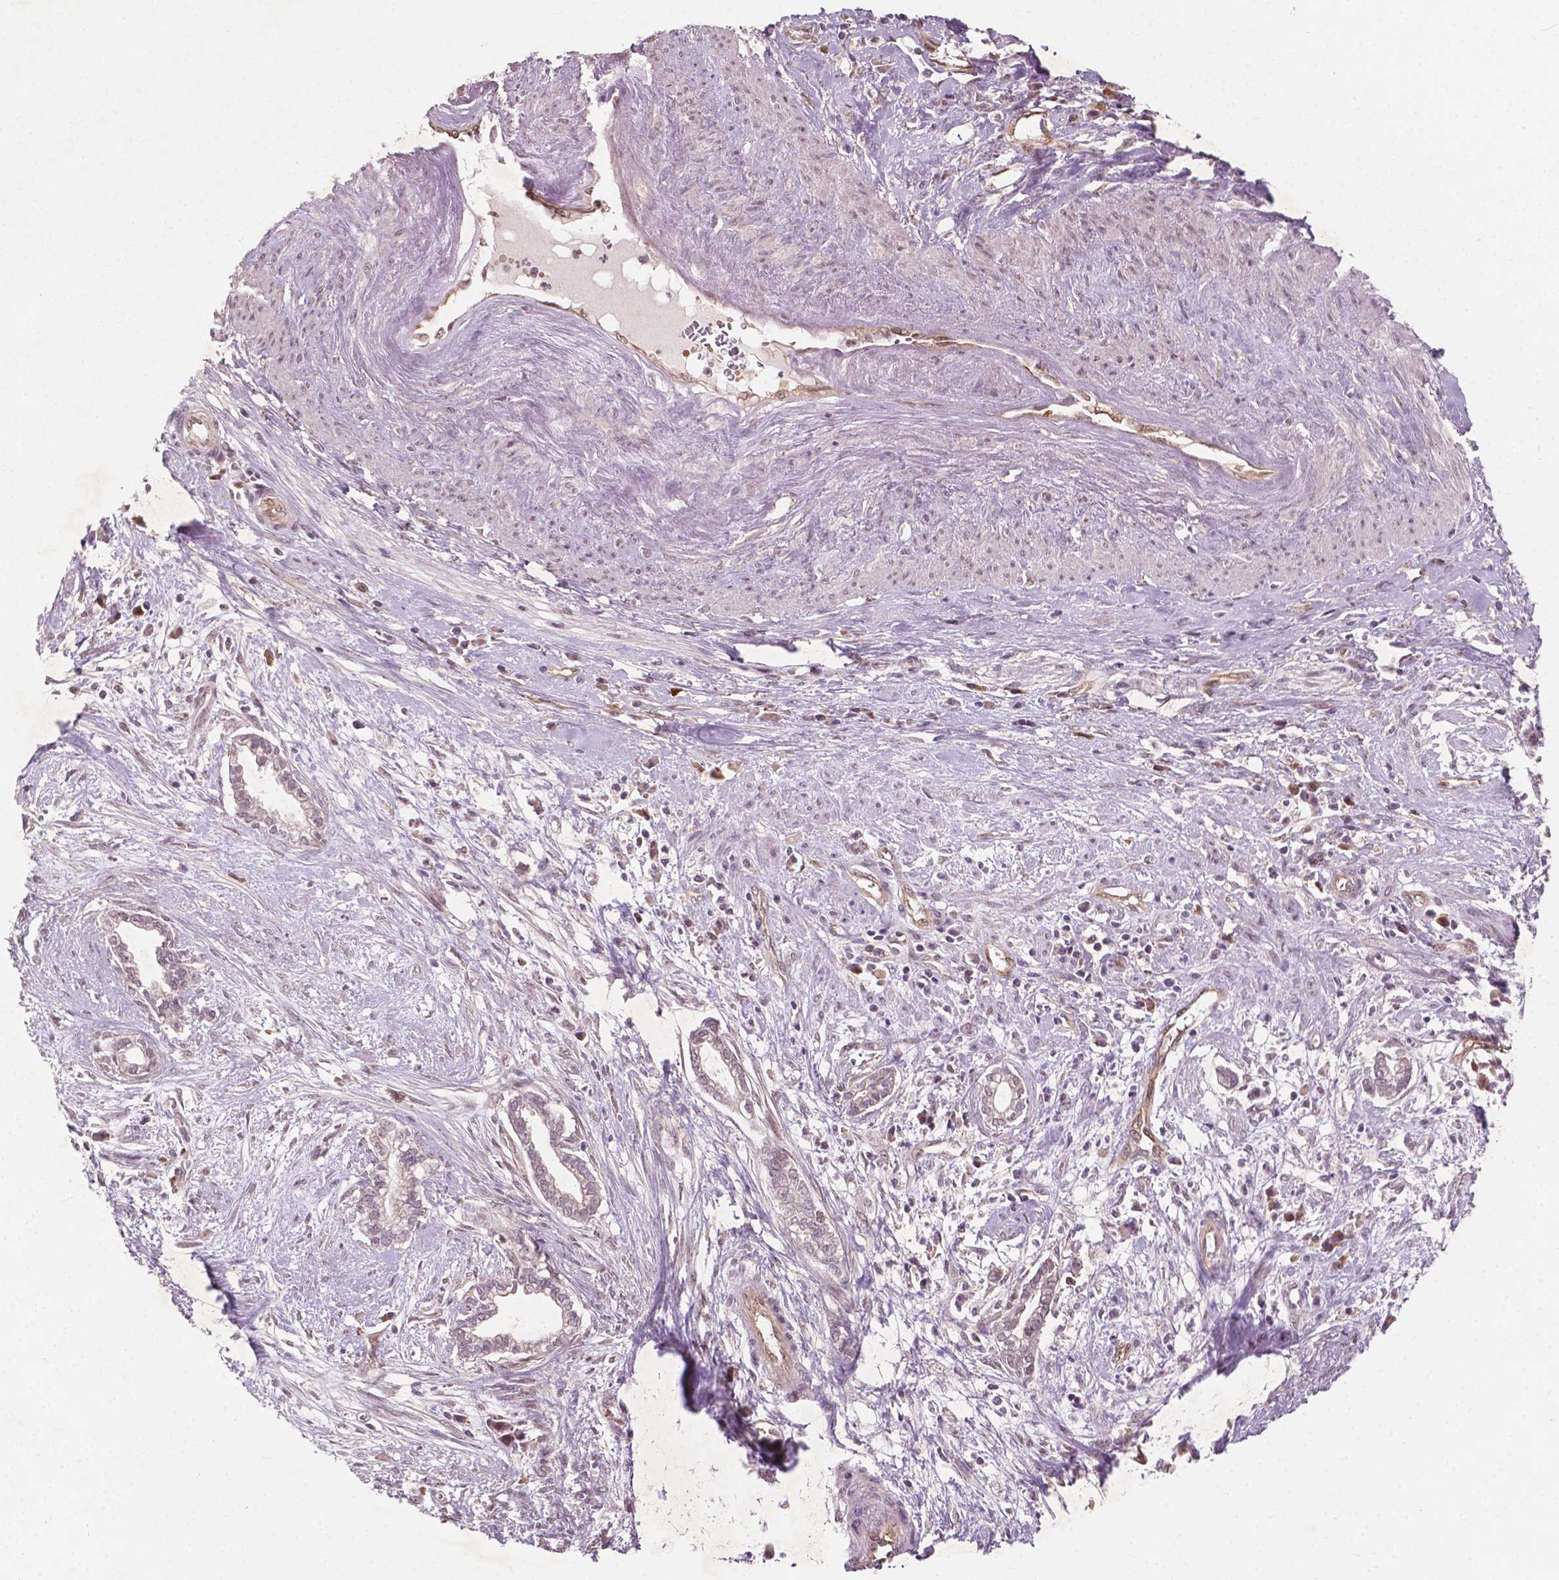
{"staining": {"intensity": "negative", "quantity": "none", "location": "none"}, "tissue": "cervical cancer", "cell_type": "Tumor cells", "image_type": "cancer", "snomed": [{"axis": "morphology", "description": "Adenocarcinoma, NOS"}, {"axis": "topography", "description": "Cervix"}], "caption": "Cervical adenocarcinoma was stained to show a protein in brown. There is no significant staining in tumor cells. (DAB (3,3'-diaminobenzidine) immunohistochemistry, high magnification).", "gene": "NFAT5", "patient": {"sex": "female", "age": 62}}